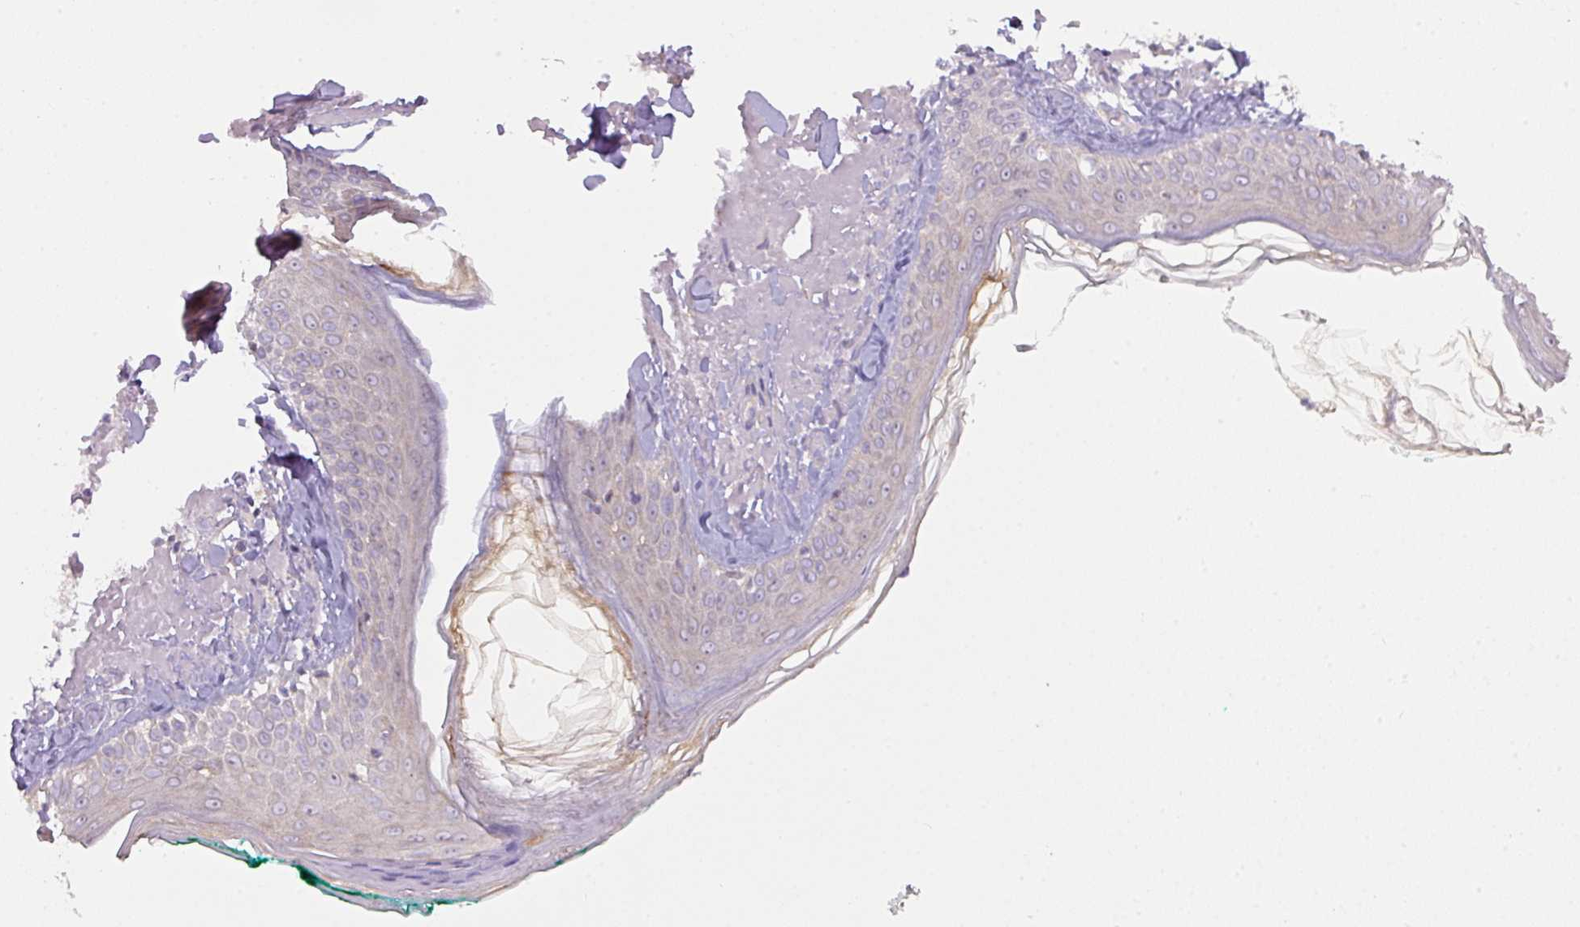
{"staining": {"intensity": "negative", "quantity": "none", "location": "none"}, "tissue": "skin", "cell_type": "Fibroblasts", "image_type": "normal", "snomed": [{"axis": "morphology", "description": "Normal tissue, NOS"}, {"axis": "morphology", "description": "Malignant melanoma, NOS"}, {"axis": "topography", "description": "Skin"}], "caption": "This image is of benign skin stained with immunohistochemistry to label a protein in brown with the nuclei are counter-stained blue. There is no staining in fibroblasts.", "gene": "ZNF394", "patient": {"sex": "male", "age": 80}}